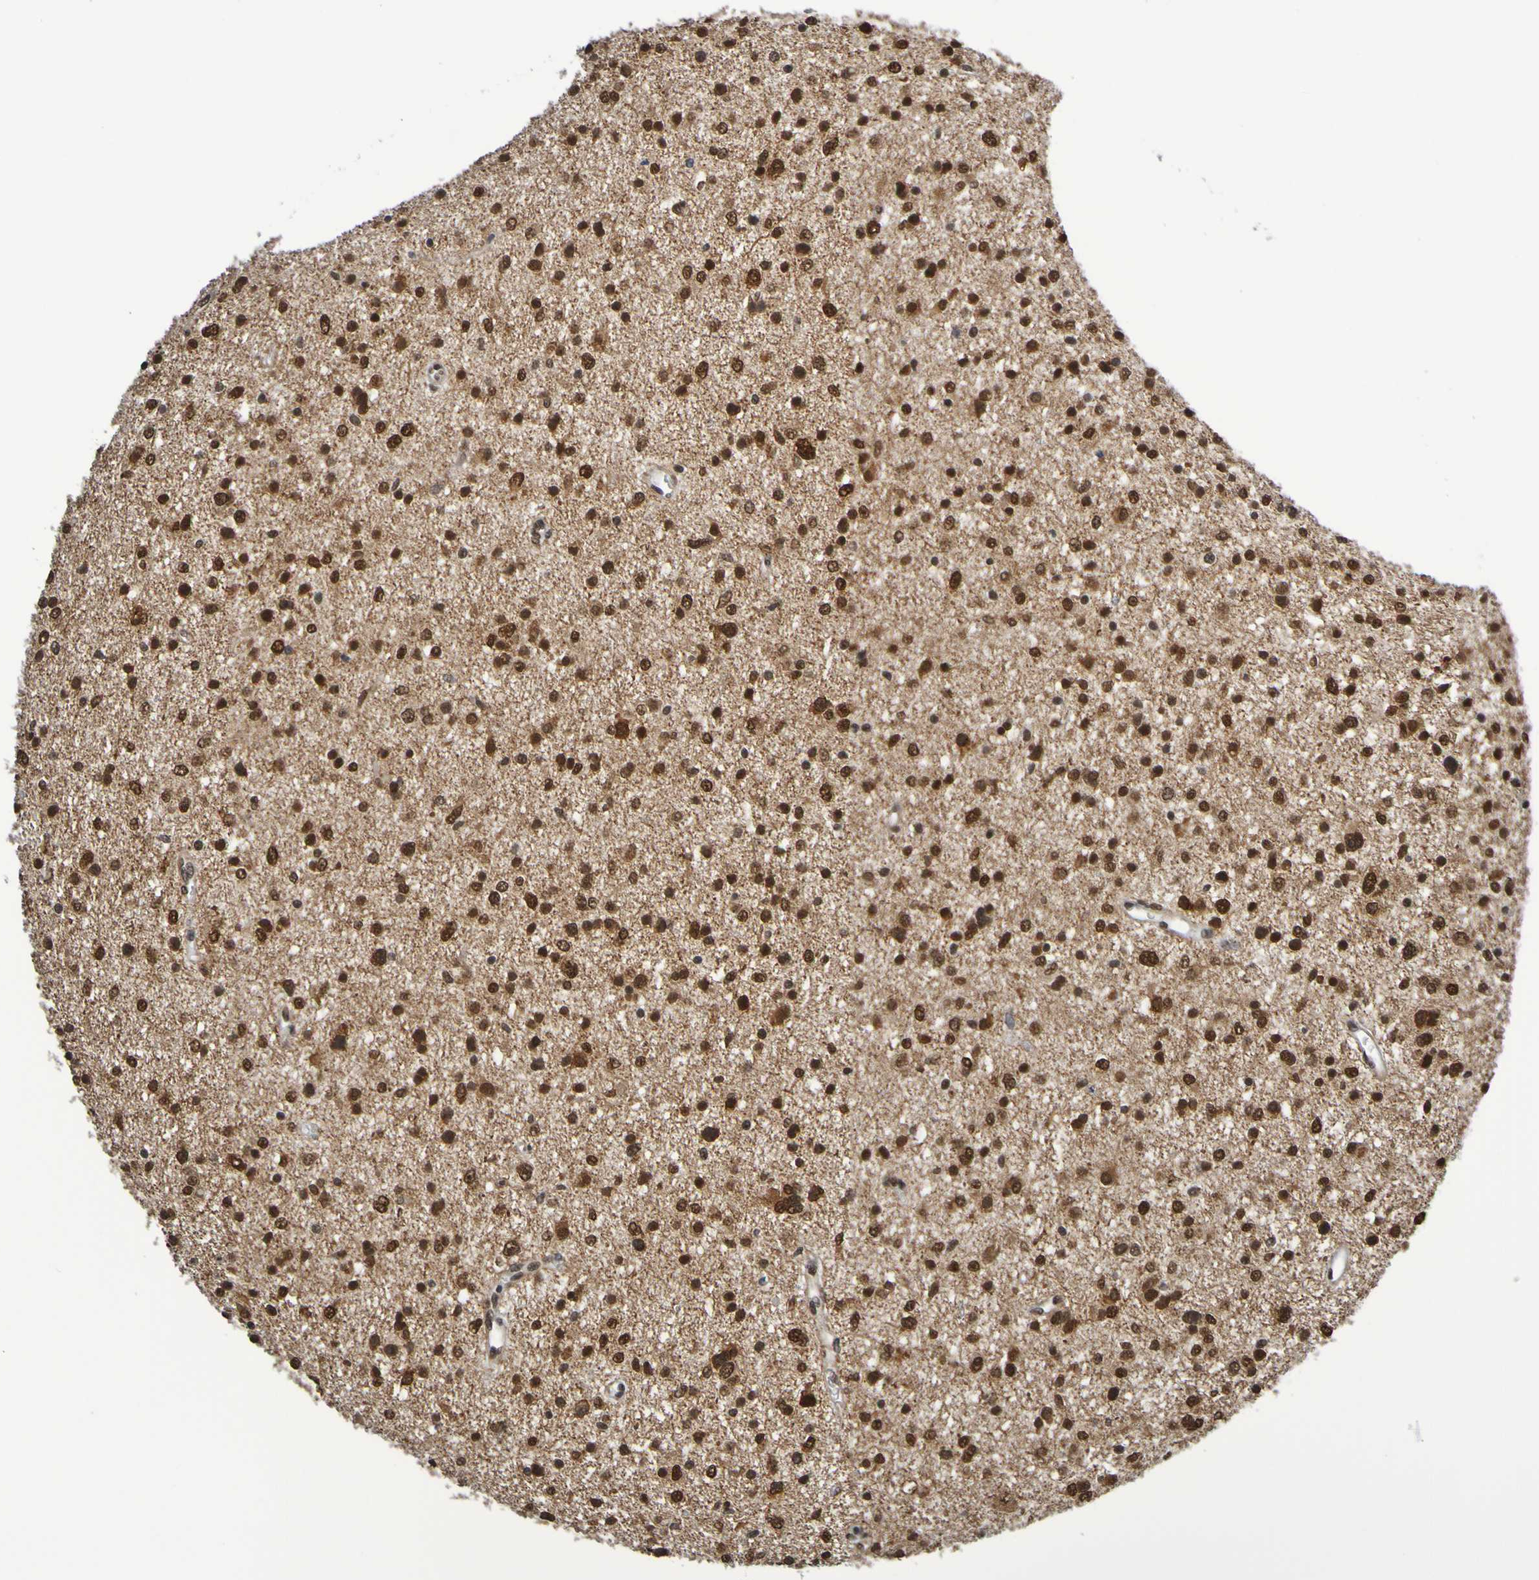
{"staining": {"intensity": "strong", "quantity": ">75%", "location": "nuclear"}, "tissue": "glioma", "cell_type": "Tumor cells", "image_type": "cancer", "snomed": [{"axis": "morphology", "description": "Glioma, malignant, Low grade"}, {"axis": "topography", "description": "Brain"}], "caption": "Immunohistochemistry histopathology image of malignant low-grade glioma stained for a protein (brown), which displays high levels of strong nuclear staining in approximately >75% of tumor cells.", "gene": "HDAC2", "patient": {"sex": "female", "age": 37}}